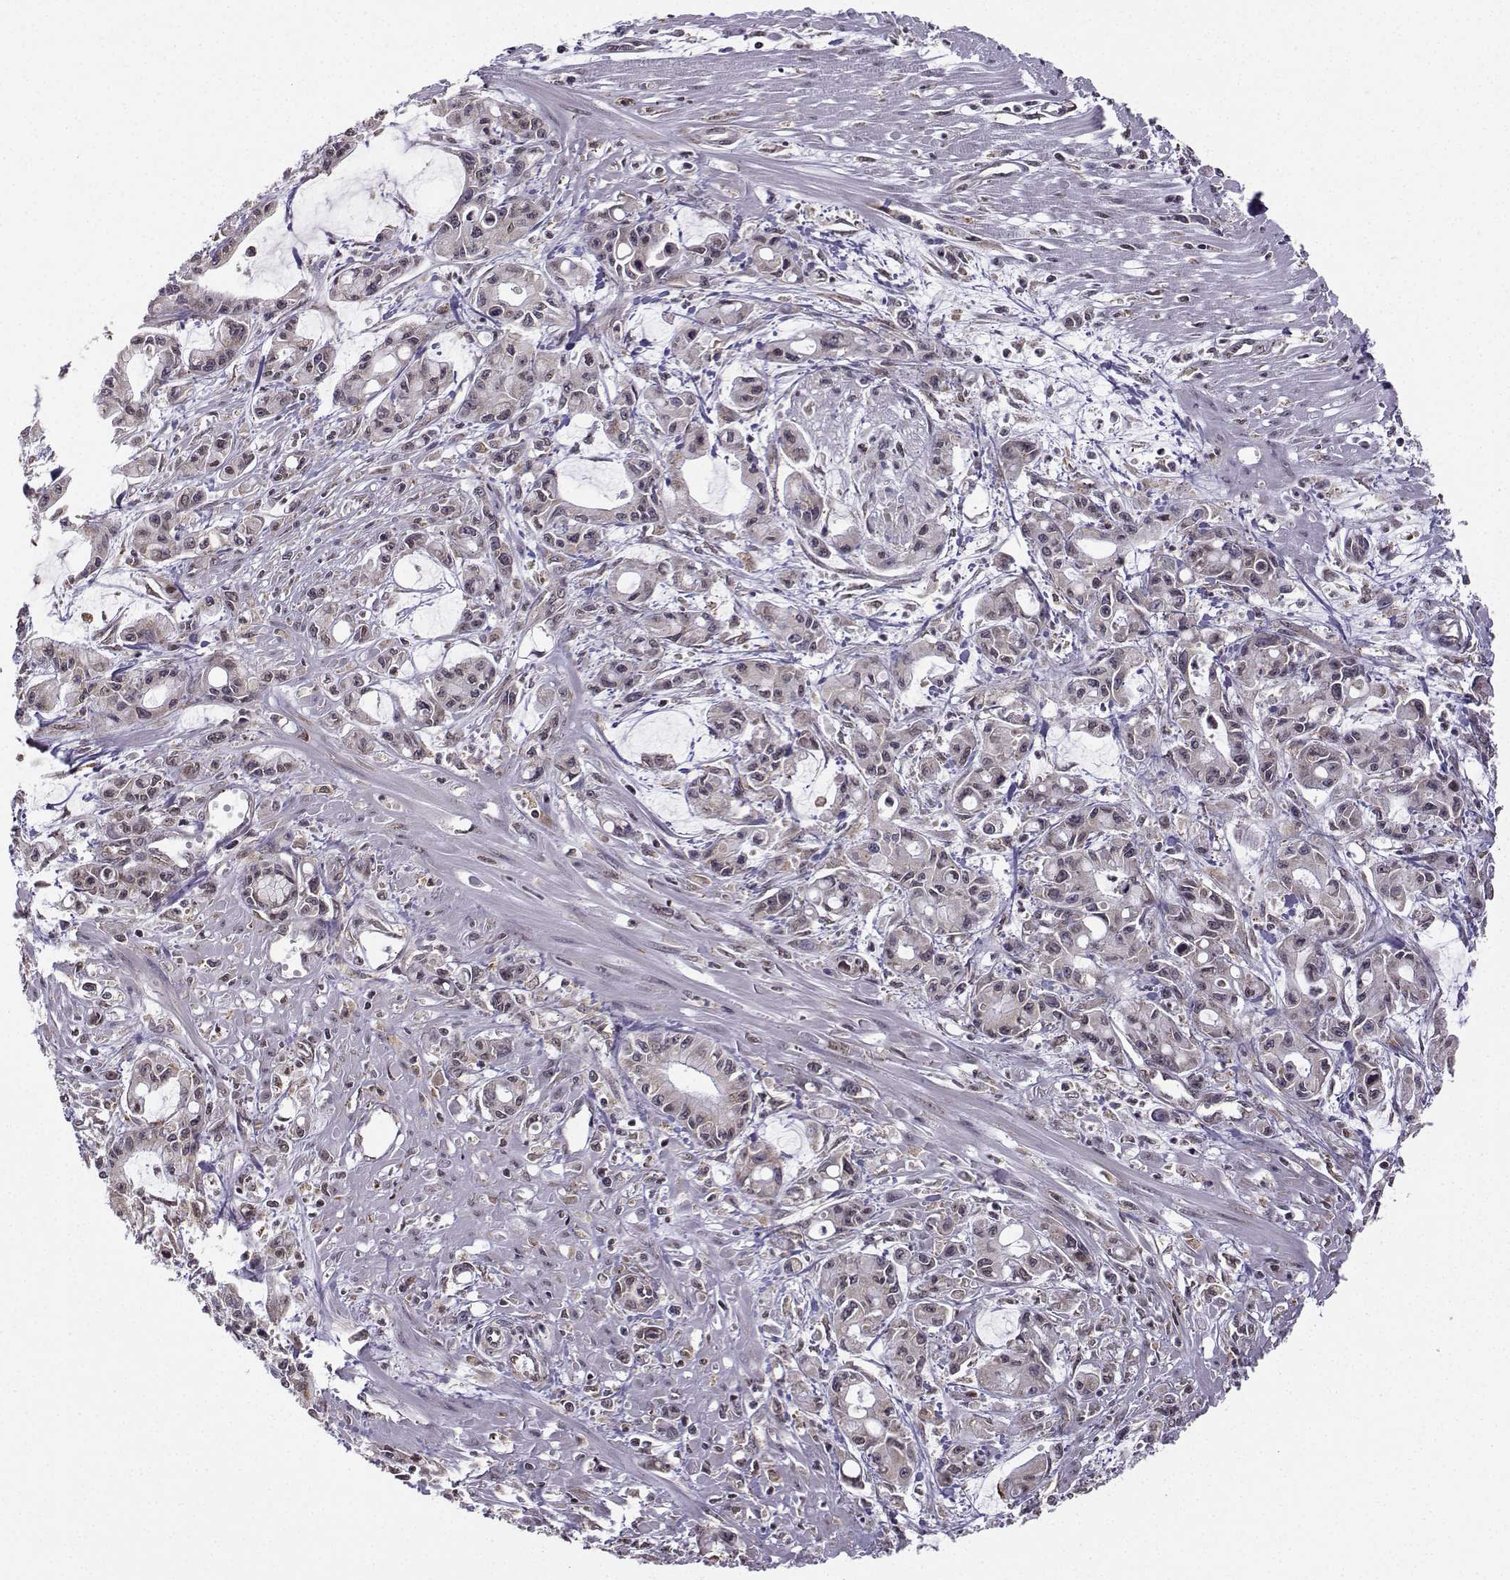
{"staining": {"intensity": "negative", "quantity": "none", "location": "none"}, "tissue": "pancreatic cancer", "cell_type": "Tumor cells", "image_type": "cancer", "snomed": [{"axis": "morphology", "description": "Adenocarcinoma, NOS"}, {"axis": "topography", "description": "Pancreas"}], "caption": "Immunohistochemistry (IHC) of pancreatic cancer shows no positivity in tumor cells.", "gene": "EZH1", "patient": {"sex": "male", "age": 48}}